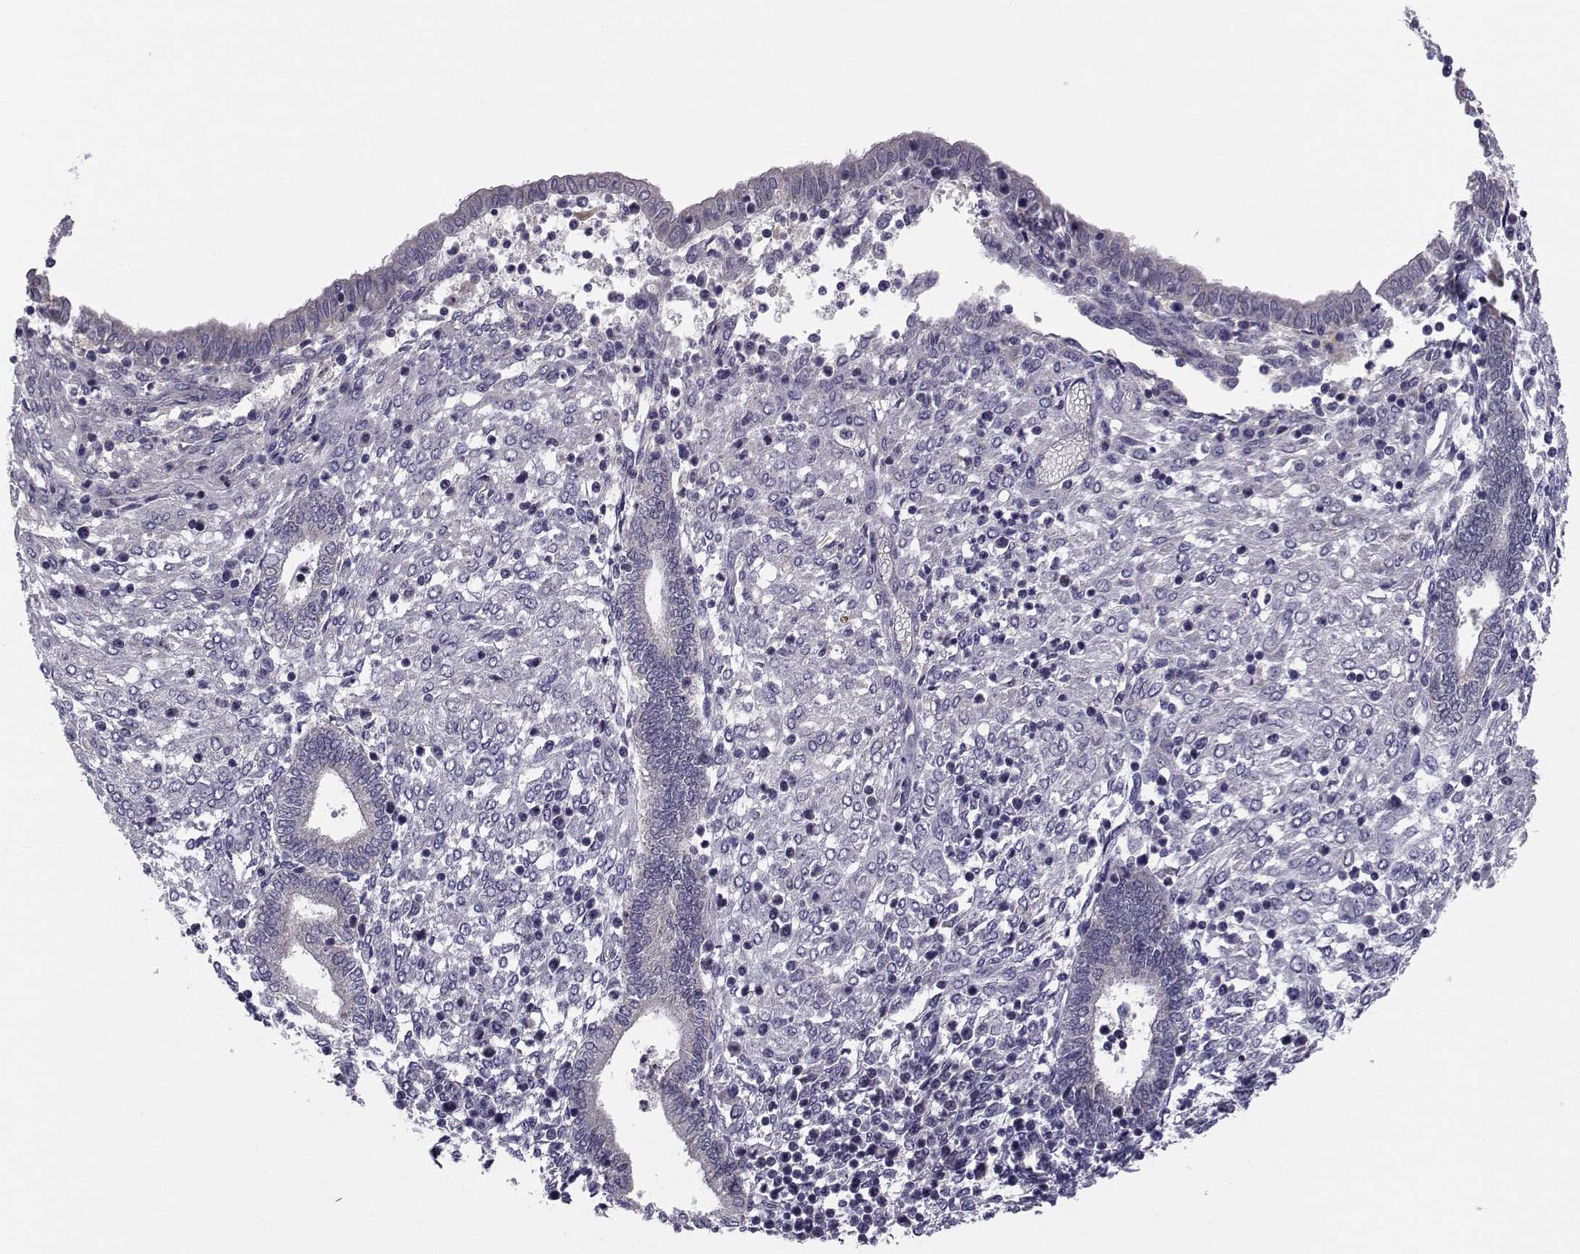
{"staining": {"intensity": "negative", "quantity": "none", "location": "none"}, "tissue": "endometrium", "cell_type": "Cells in endometrial stroma", "image_type": "normal", "snomed": [{"axis": "morphology", "description": "Normal tissue, NOS"}, {"axis": "topography", "description": "Endometrium"}], "caption": "Immunohistochemistry of unremarkable human endometrium reveals no staining in cells in endometrial stroma.", "gene": "ANGPT1", "patient": {"sex": "female", "age": 42}}